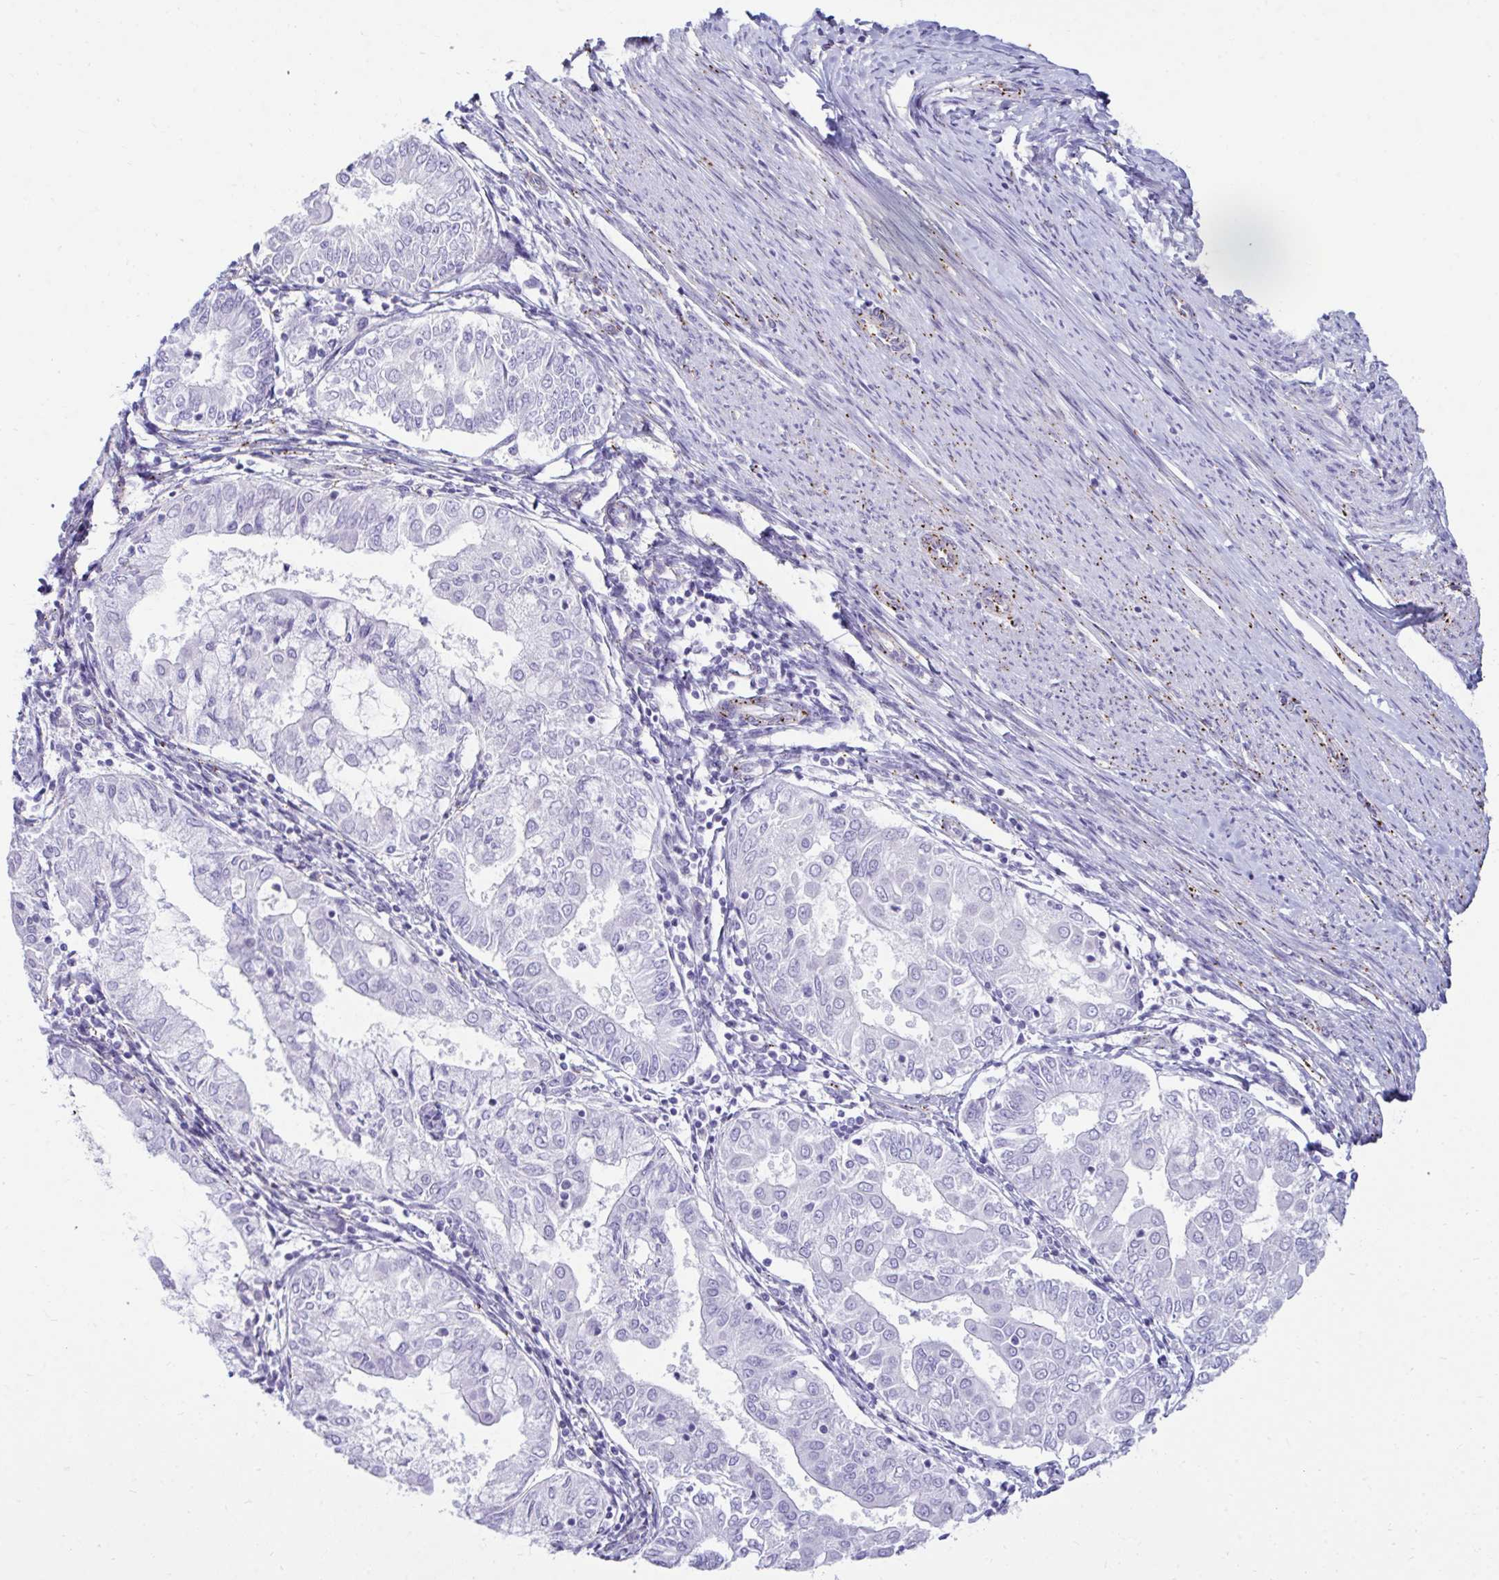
{"staining": {"intensity": "negative", "quantity": "none", "location": "none"}, "tissue": "endometrial cancer", "cell_type": "Tumor cells", "image_type": "cancer", "snomed": [{"axis": "morphology", "description": "Adenocarcinoma, NOS"}, {"axis": "topography", "description": "Endometrium"}], "caption": "Immunohistochemistry (IHC) micrograph of human endometrial adenocarcinoma stained for a protein (brown), which displays no positivity in tumor cells.", "gene": "UBL3", "patient": {"sex": "female", "age": 68}}